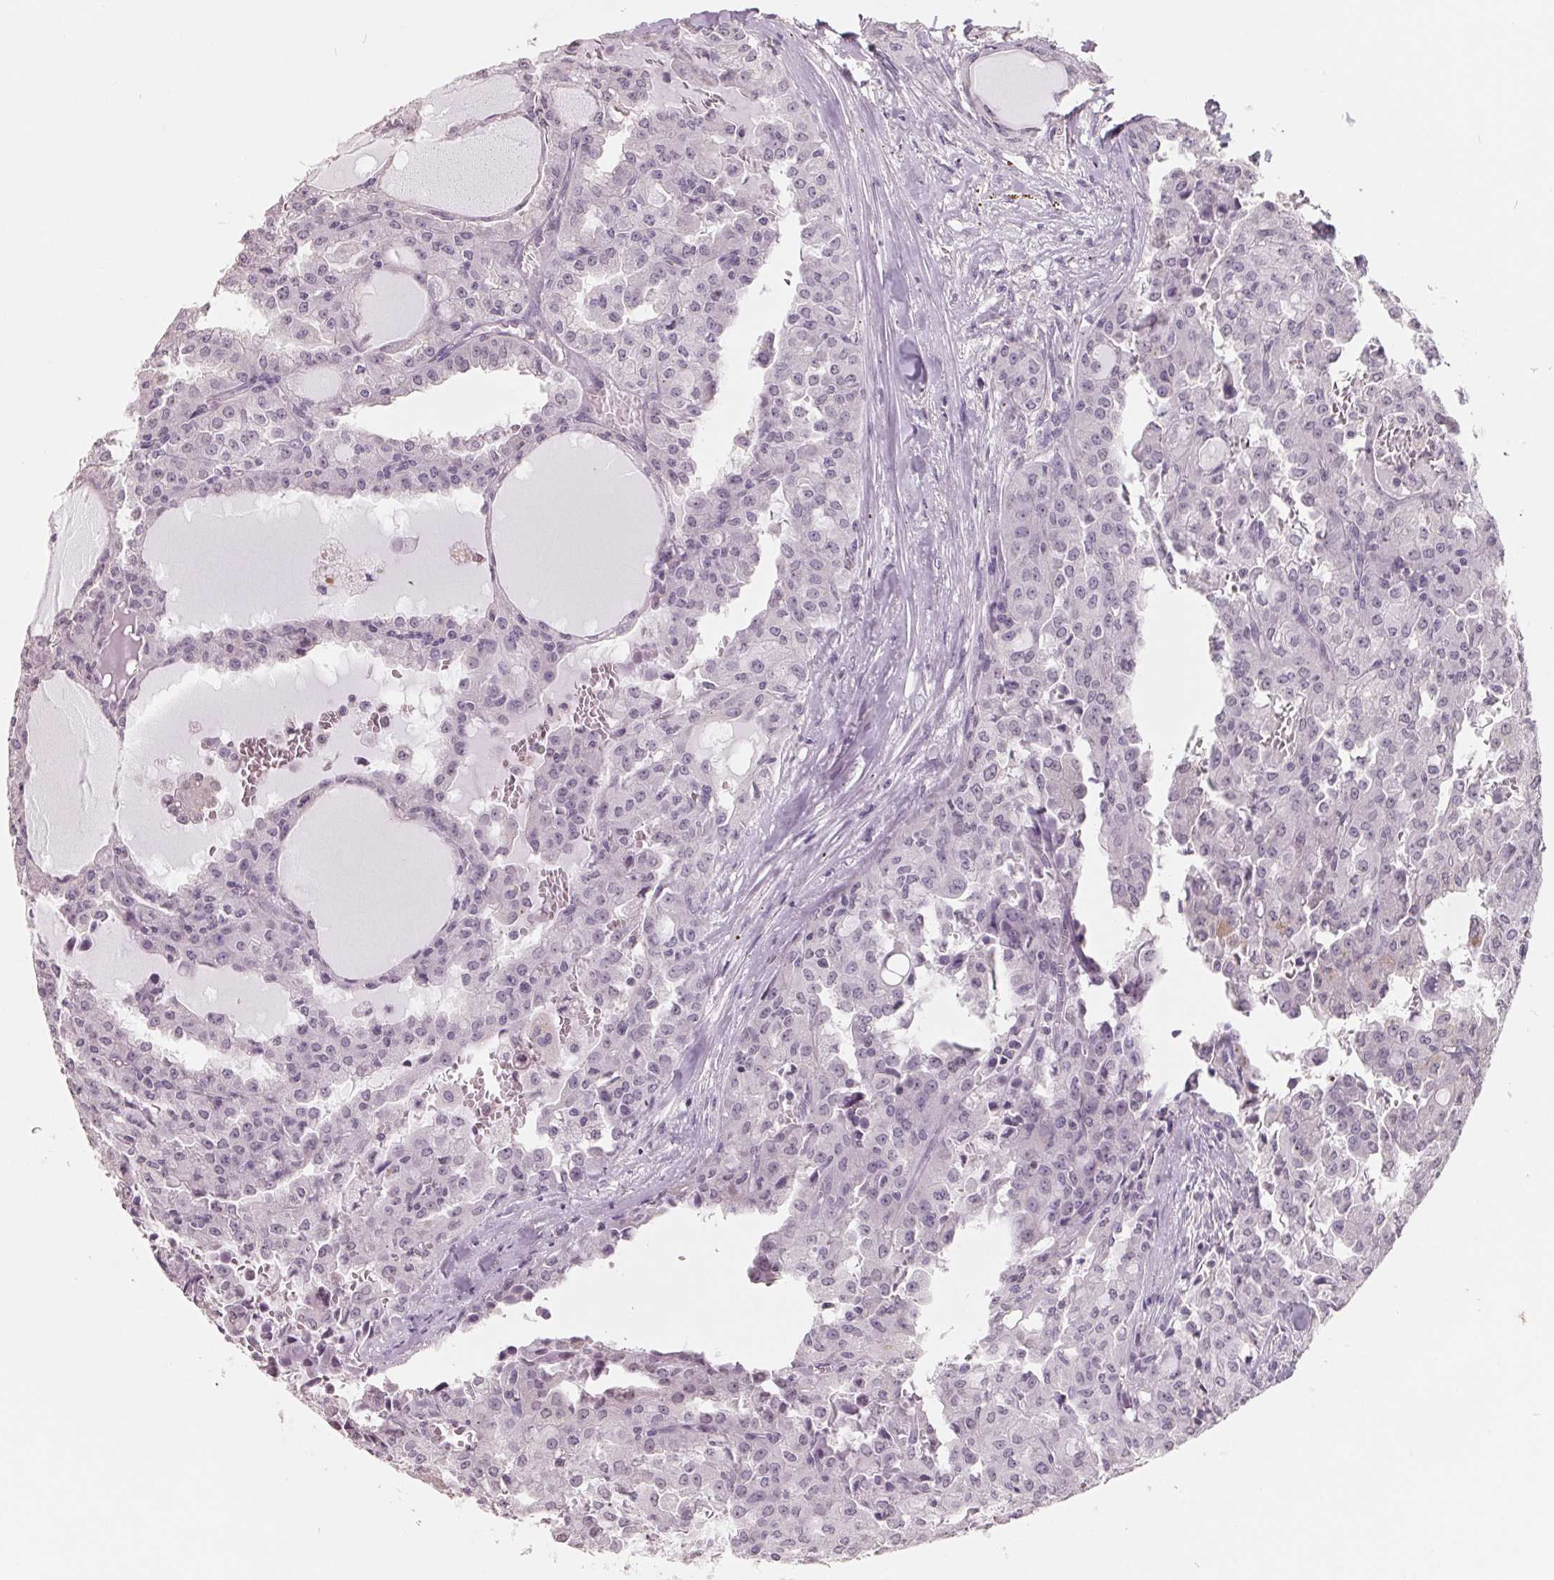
{"staining": {"intensity": "negative", "quantity": "none", "location": "none"}, "tissue": "head and neck cancer", "cell_type": "Tumor cells", "image_type": "cancer", "snomed": [{"axis": "morphology", "description": "Adenocarcinoma, NOS"}, {"axis": "topography", "description": "Head-Neck"}], "caption": "An immunohistochemistry (IHC) histopathology image of adenocarcinoma (head and neck) is shown. There is no staining in tumor cells of adenocarcinoma (head and neck).", "gene": "FTCD", "patient": {"sex": "male", "age": 64}}